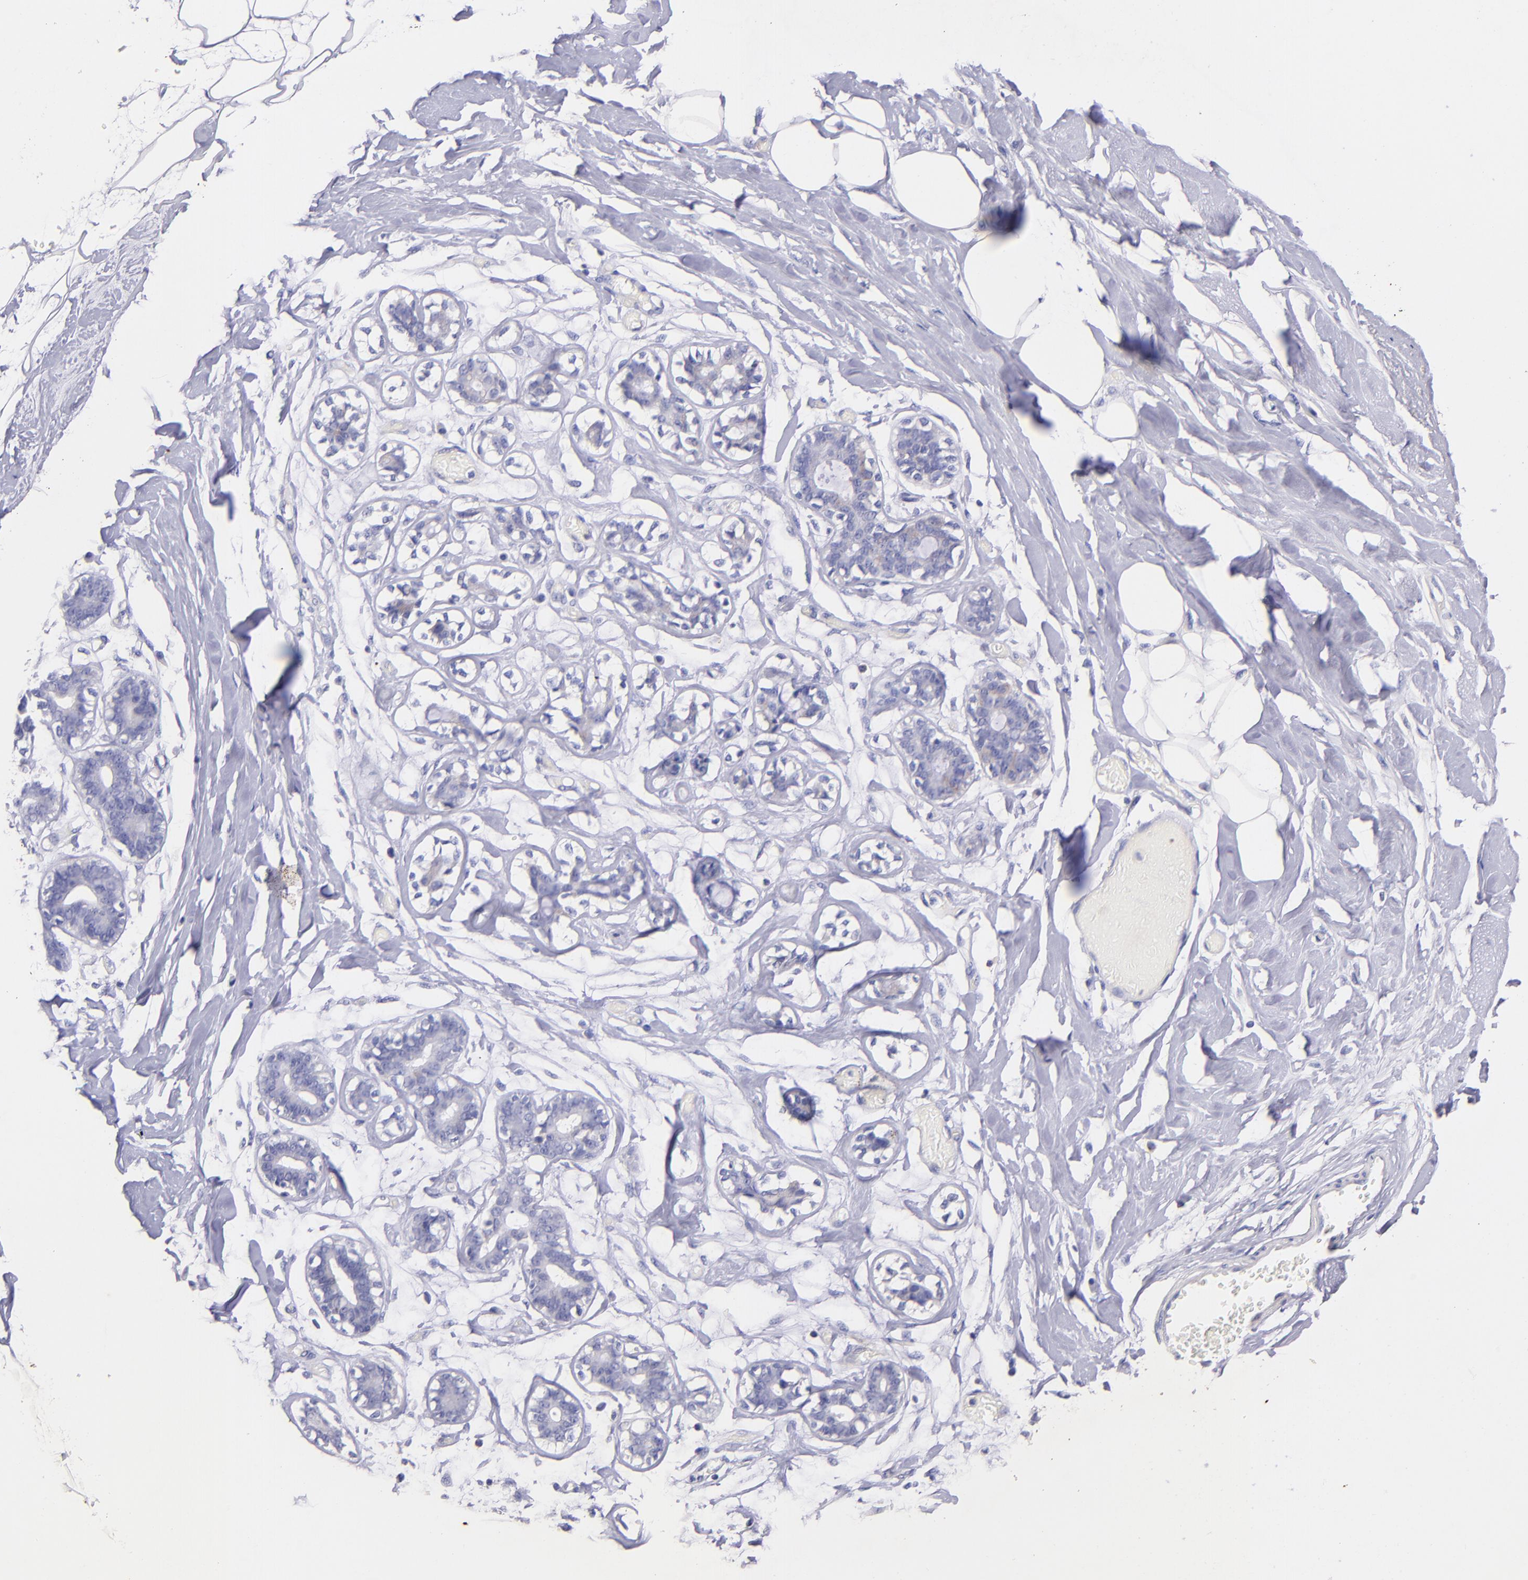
{"staining": {"intensity": "negative", "quantity": "none", "location": "none"}, "tissue": "breast", "cell_type": "Adipocytes", "image_type": "normal", "snomed": [{"axis": "morphology", "description": "Normal tissue, NOS"}, {"axis": "morphology", "description": "Fibrosis, NOS"}, {"axis": "topography", "description": "Breast"}], "caption": "High magnification brightfield microscopy of benign breast stained with DAB (3,3'-diaminobenzidine) (brown) and counterstained with hematoxylin (blue): adipocytes show no significant positivity. (Stains: DAB immunohistochemistry with hematoxylin counter stain, Microscopy: brightfield microscopy at high magnification).", "gene": "RET", "patient": {"sex": "female", "age": 39}}